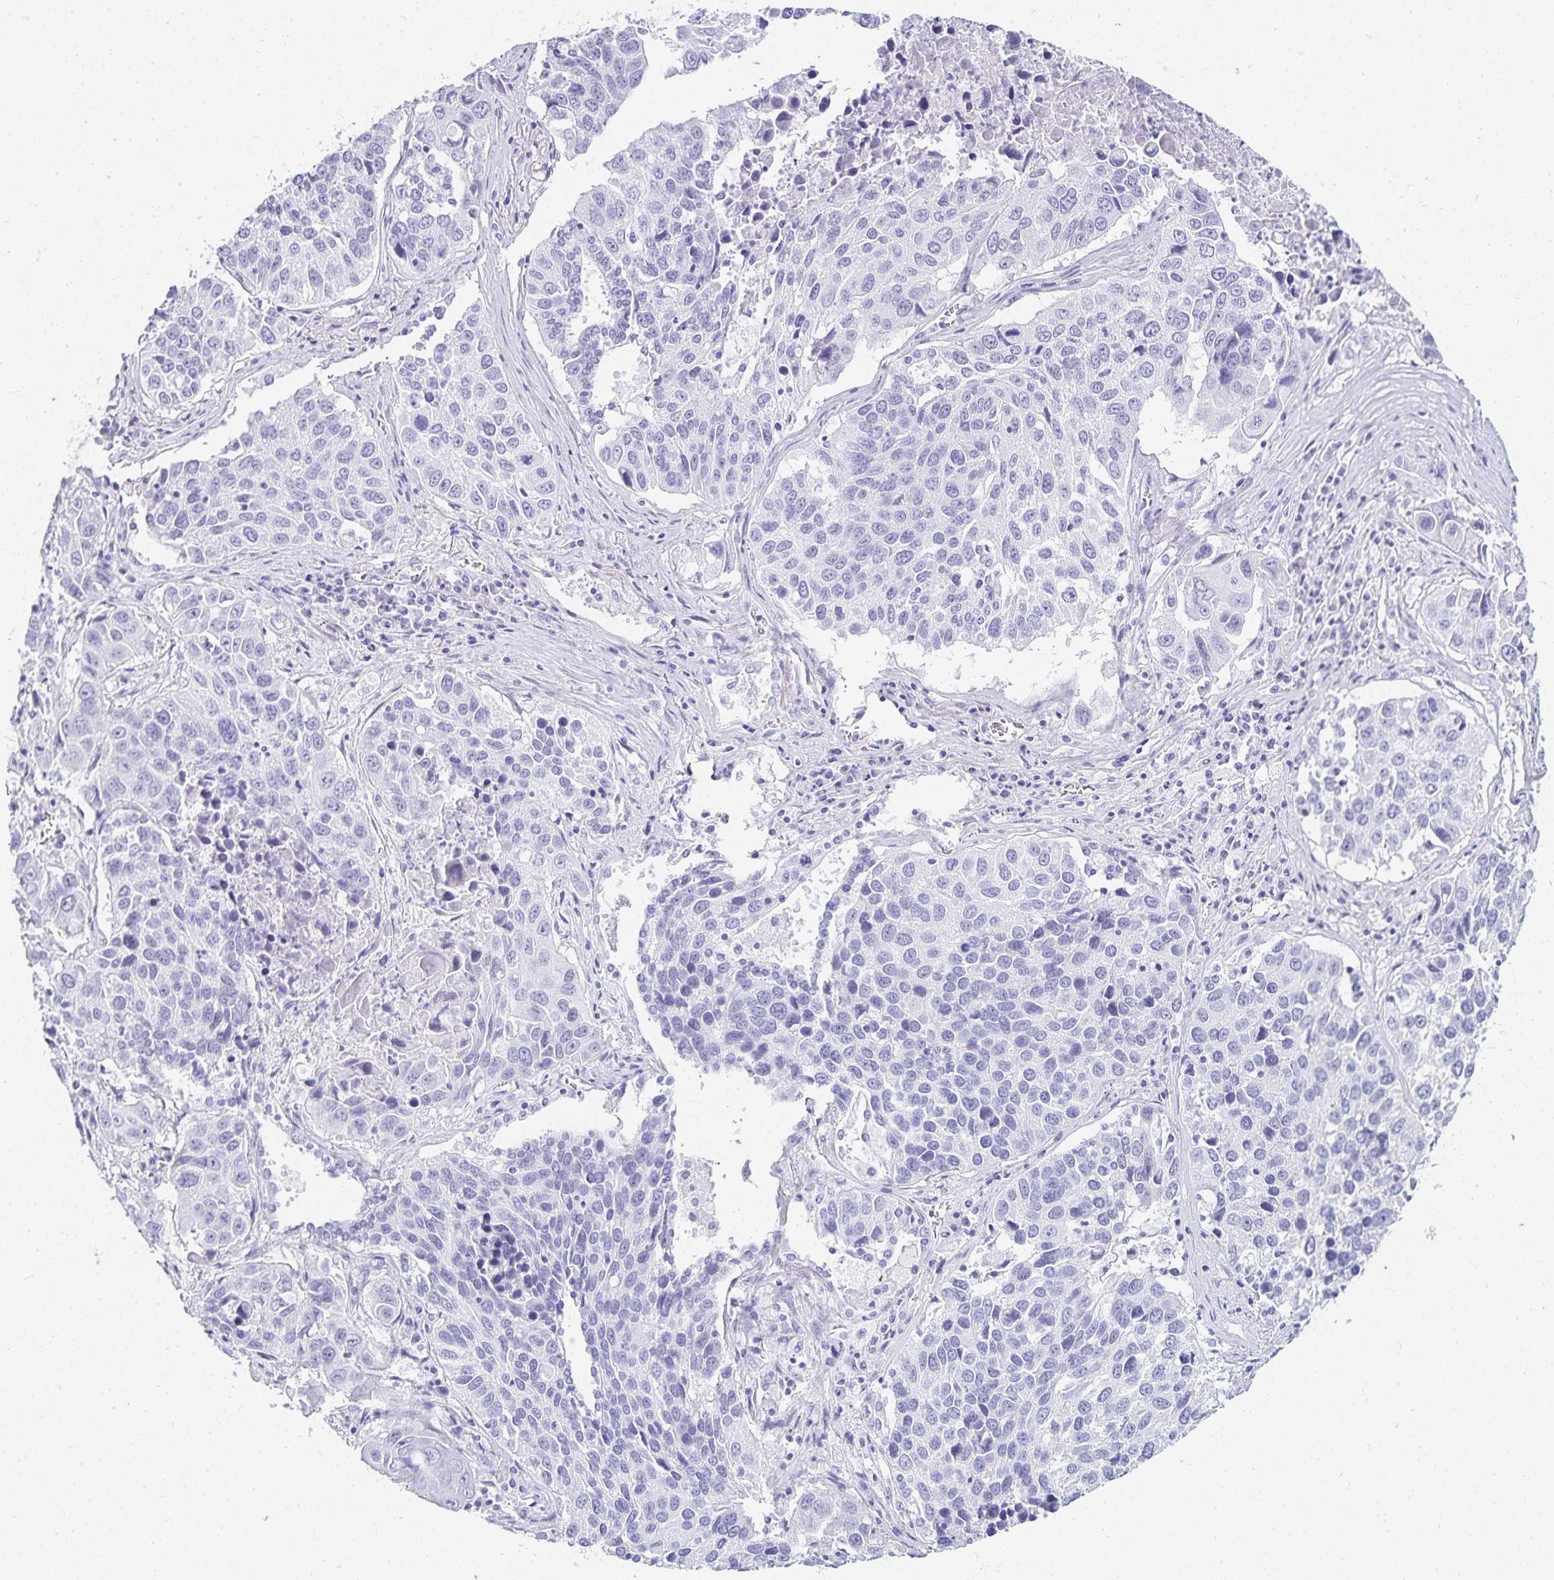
{"staining": {"intensity": "negative", "quantity": "none", "location": "none"}, "tissue": "lung cancer", "cell_type": "Tumor cells", "image_type": "cancer", "snomed": [{"axis": "morphology", "description": "Squamous cell carcinoma, NOS"}, {"axis": "topography", "description": "Lung"}], "caption": "The immunohistochemistry micrograph has no significant staining in tumor cells of lung cancer (squamous cell carcinoma) tissue.", "gene": "GP2", "patient": {"sex": "female", "age": 61}}